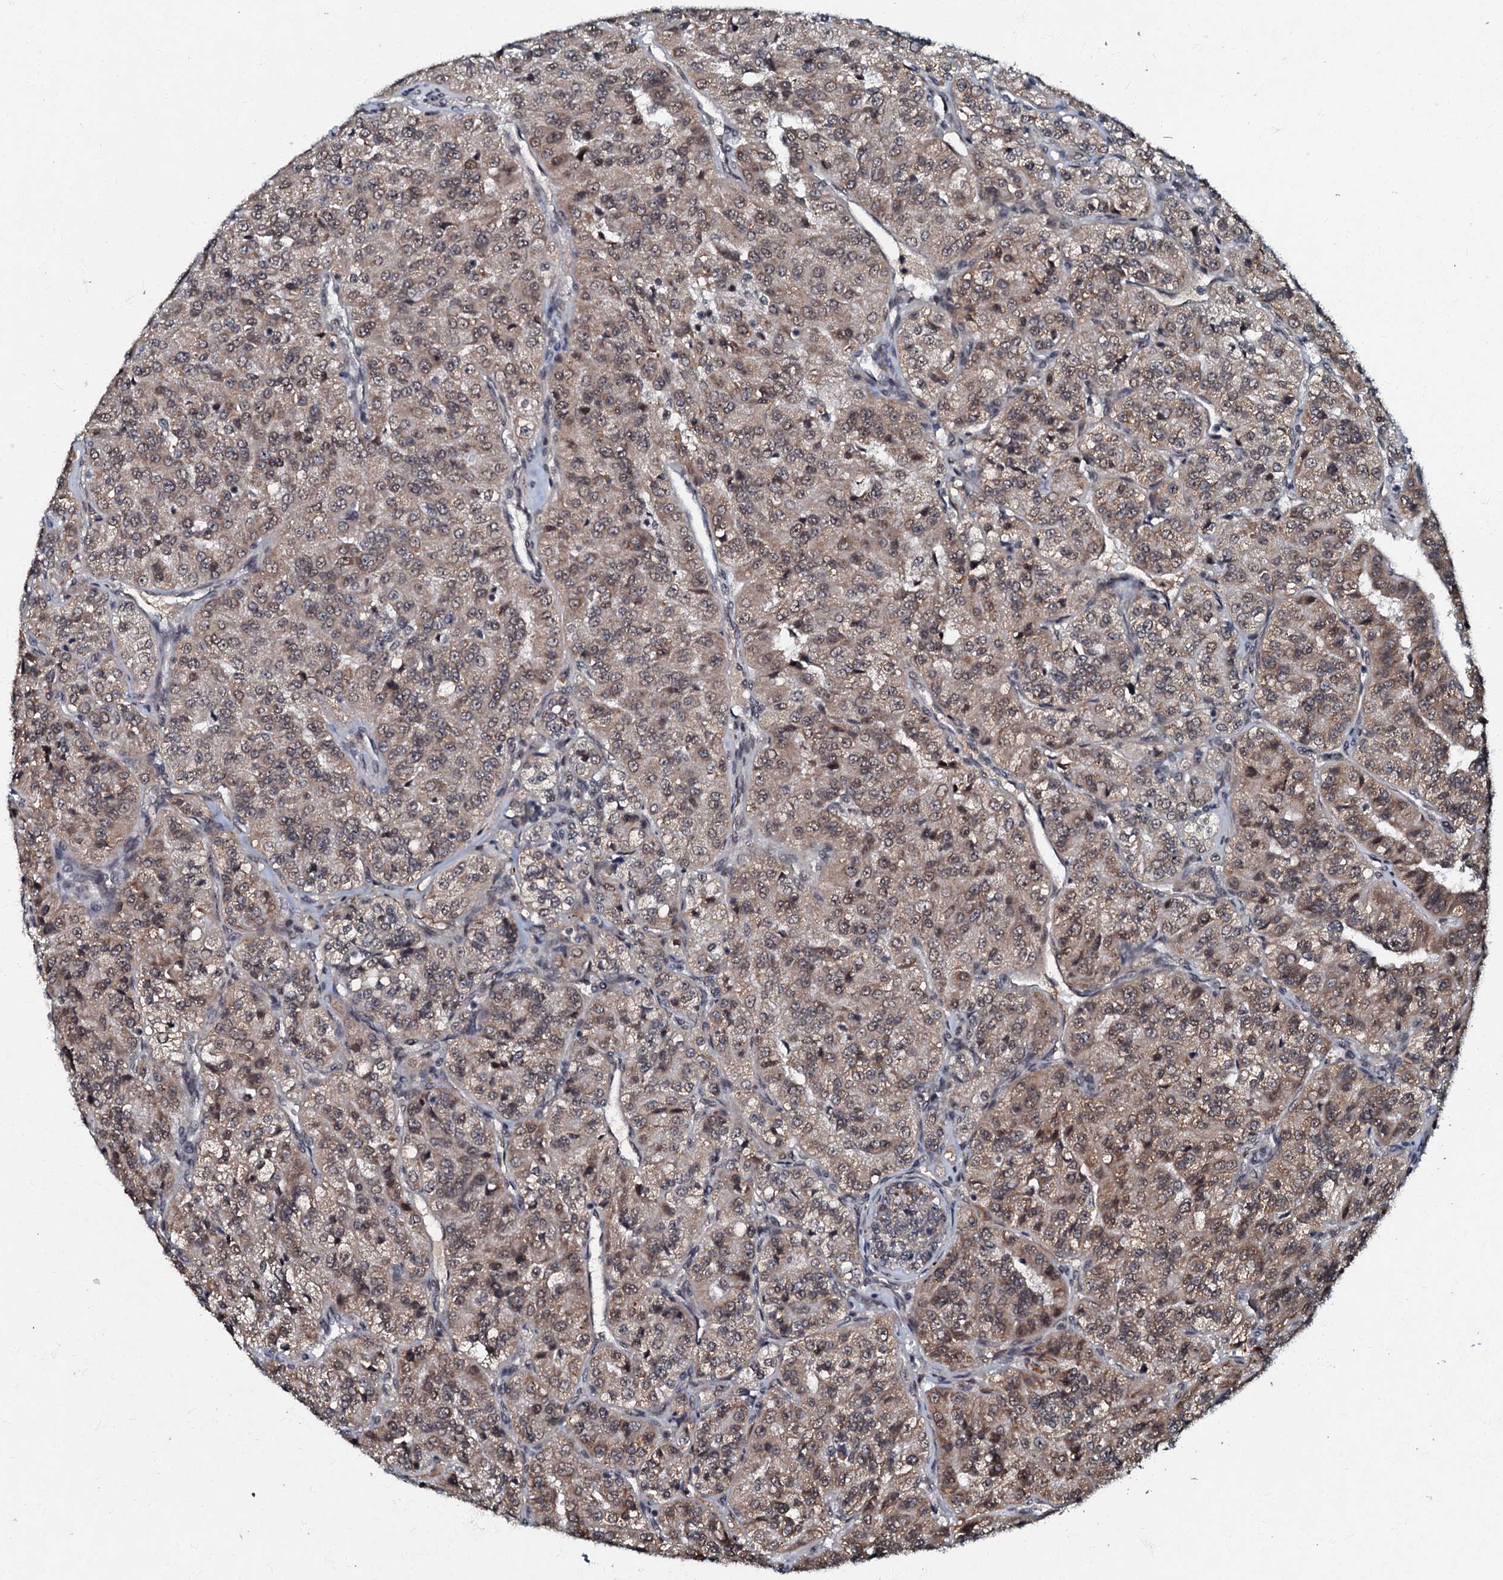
{"staining": {"intensity": "moderate", "quantity": "25%-75%", "location": "cytoplasmic/membranous,nuclear"}, "tissue": "renal cancer", "cell_type": "Tumor cells", "image_type": "cancer", "snomed": [{"axis": "morphology", "description": "Adenocarcinoma, NOS"}, {"axis": "topography", "description": "Kidney"}], "caption": "Tumor cells display moderate cytoplasmic/membranous and nuclear expression in about 25%-75% of cells in renal adenocarcinoma.", "gene": "C18orf32", "patient": {"sex": "female", "age": 63}}